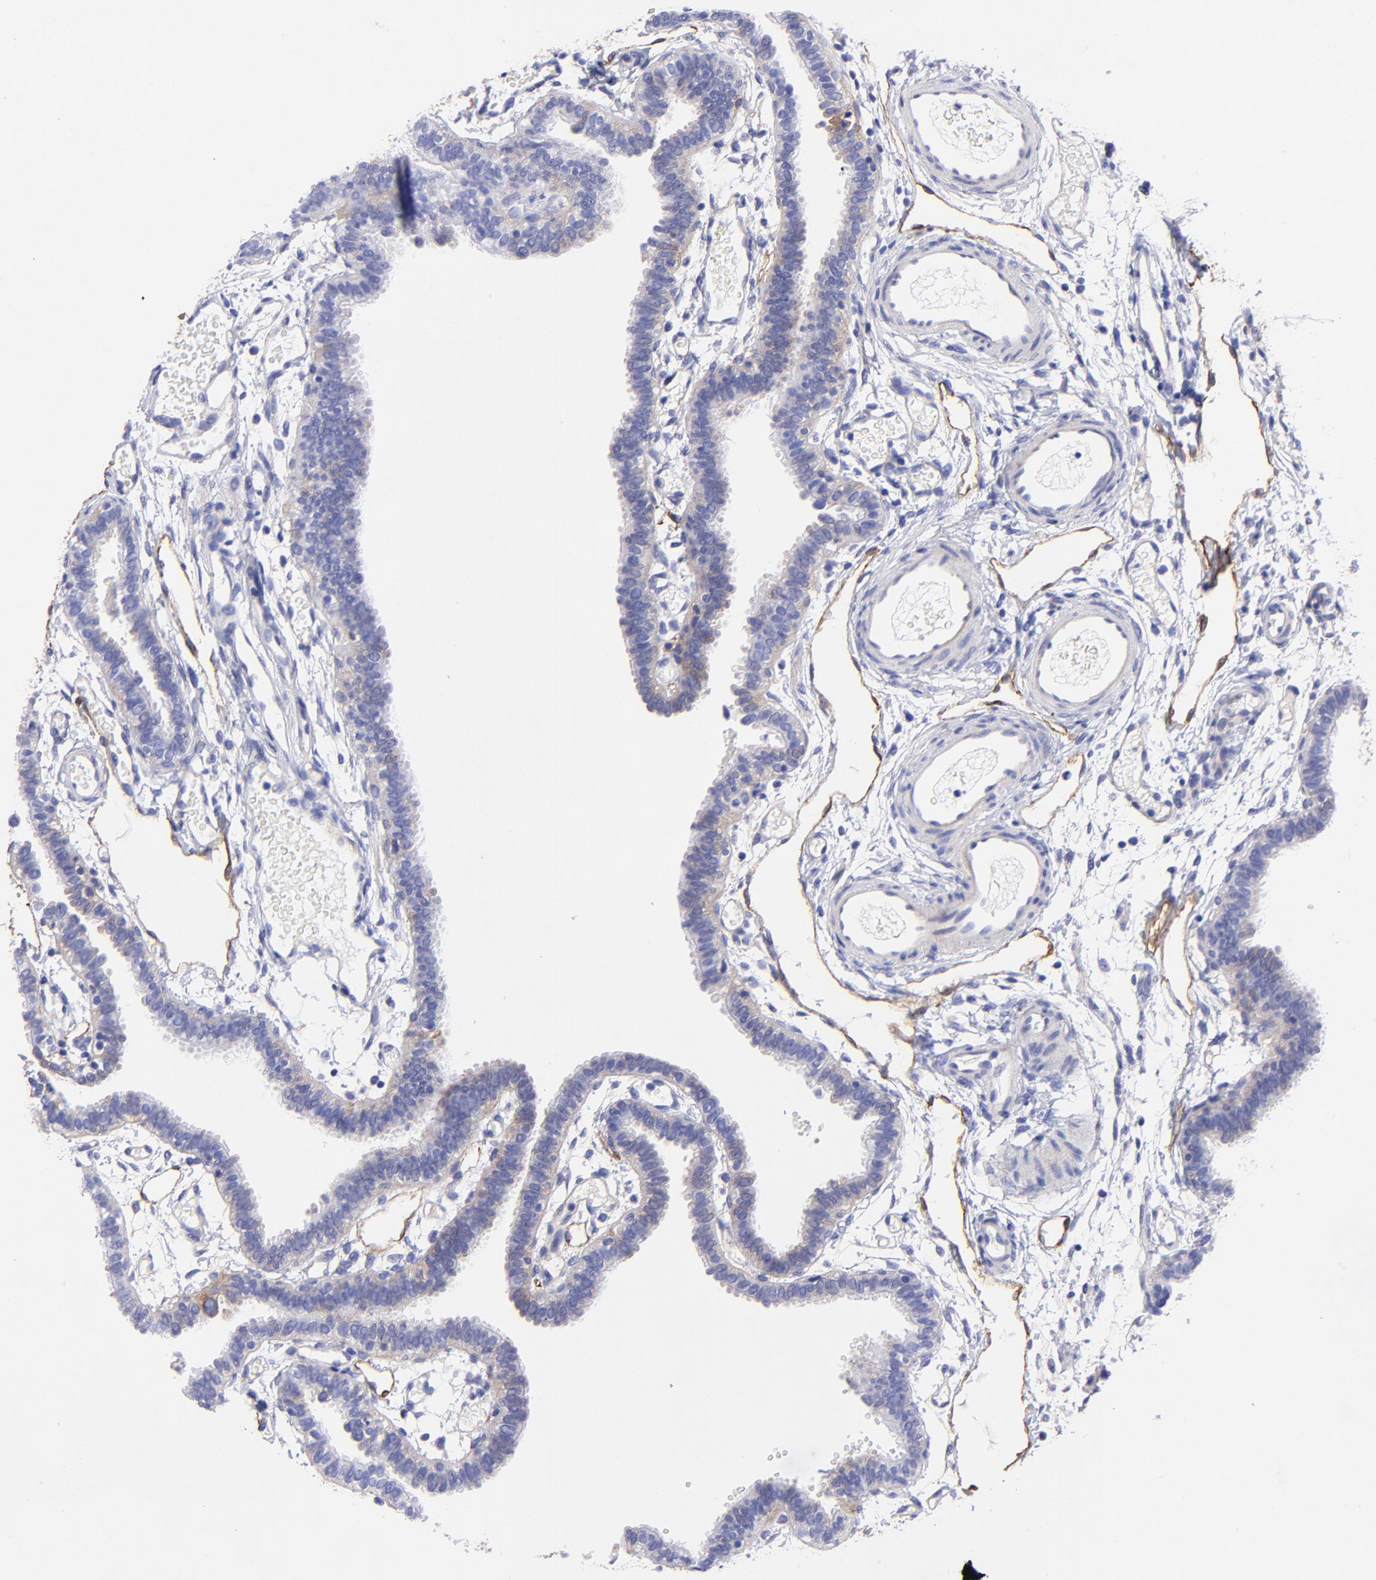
{"staining": {"intensity": "weak", "quantity": "<25%", "location": "cytoplasmic/membranous"}, "tissue": "fallopian tube", "cell_type": "Glandular cells", "image_type": "normal", "snomed": [{"axis": "morphology", "description": "Normal tissue, NOS"}, {"axis": "topography", "description": "Fallopian tube"}], "caption": "This photomicrograph is of normal fallopian tube stained with immunohistochemistry to label a protein in brown with the nuclei are counter-stained blue. There is no expression in glandular cells. Nuclei are stained in blue.", "gene": "PPFIBP1", "patient": {"sex": "female", "age": 29}}